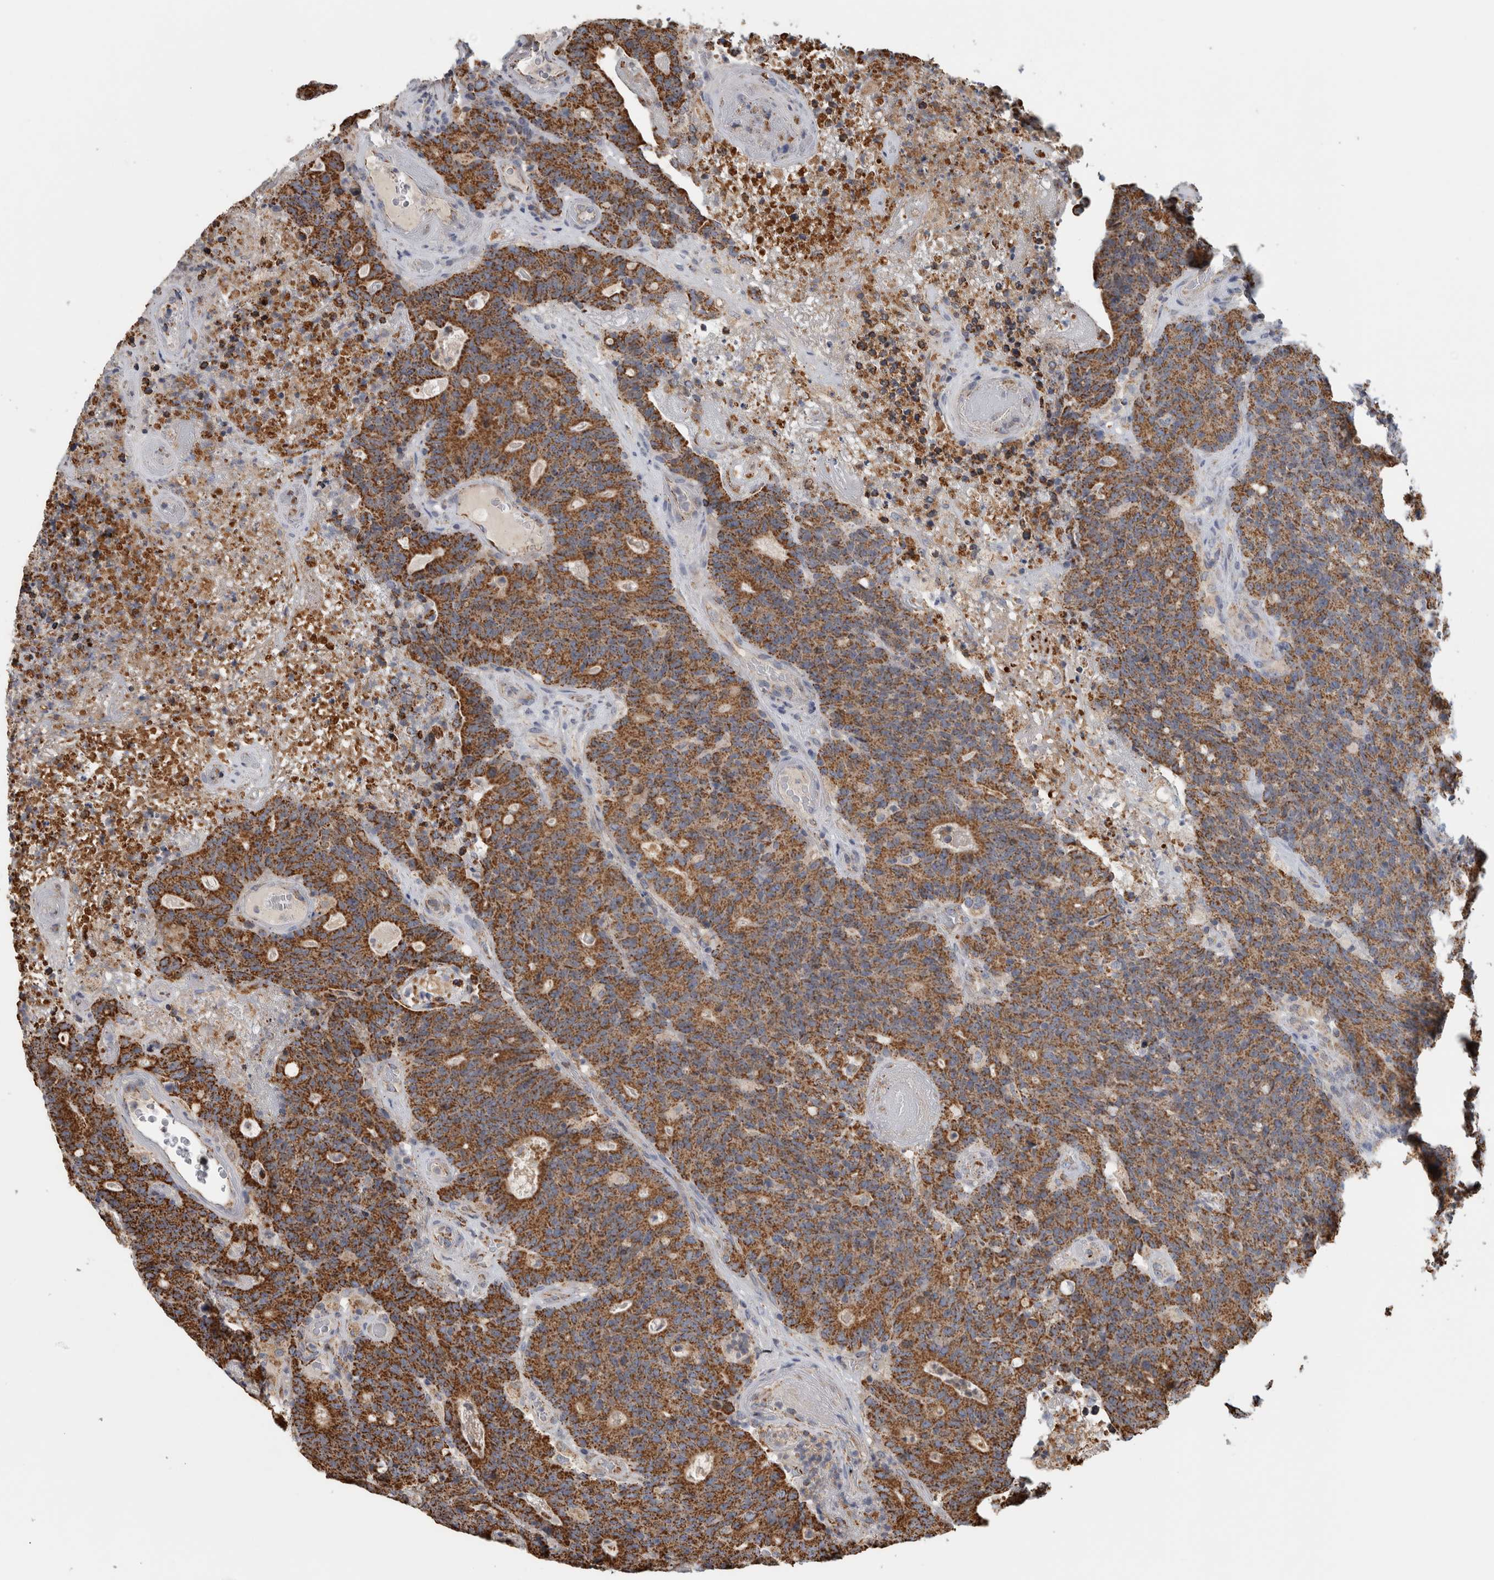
{"staining": {"intensity": "strong", "quantity": ">75%", "location": "cytoplasmic/membranous"}, "tissue": "colorectal cancer", "cell_type": "Tumor cells", "image_type": "cancer", "snomed": [{"axis": "morphology", "description": "Normal tissue, NOS"}, {"axis": "morphology", "description": "Adenocarcinoma, NOS"}, {"axis": "topography", "description": "Colon"}], "caption": "Protein expression analysis of human colorectal cancer reveals strong cytoplasmic/membranous staining in about >75% of tumor cells.", "gene": "ST8SIA1", "patient": {"sex": "female", "age": 75}}